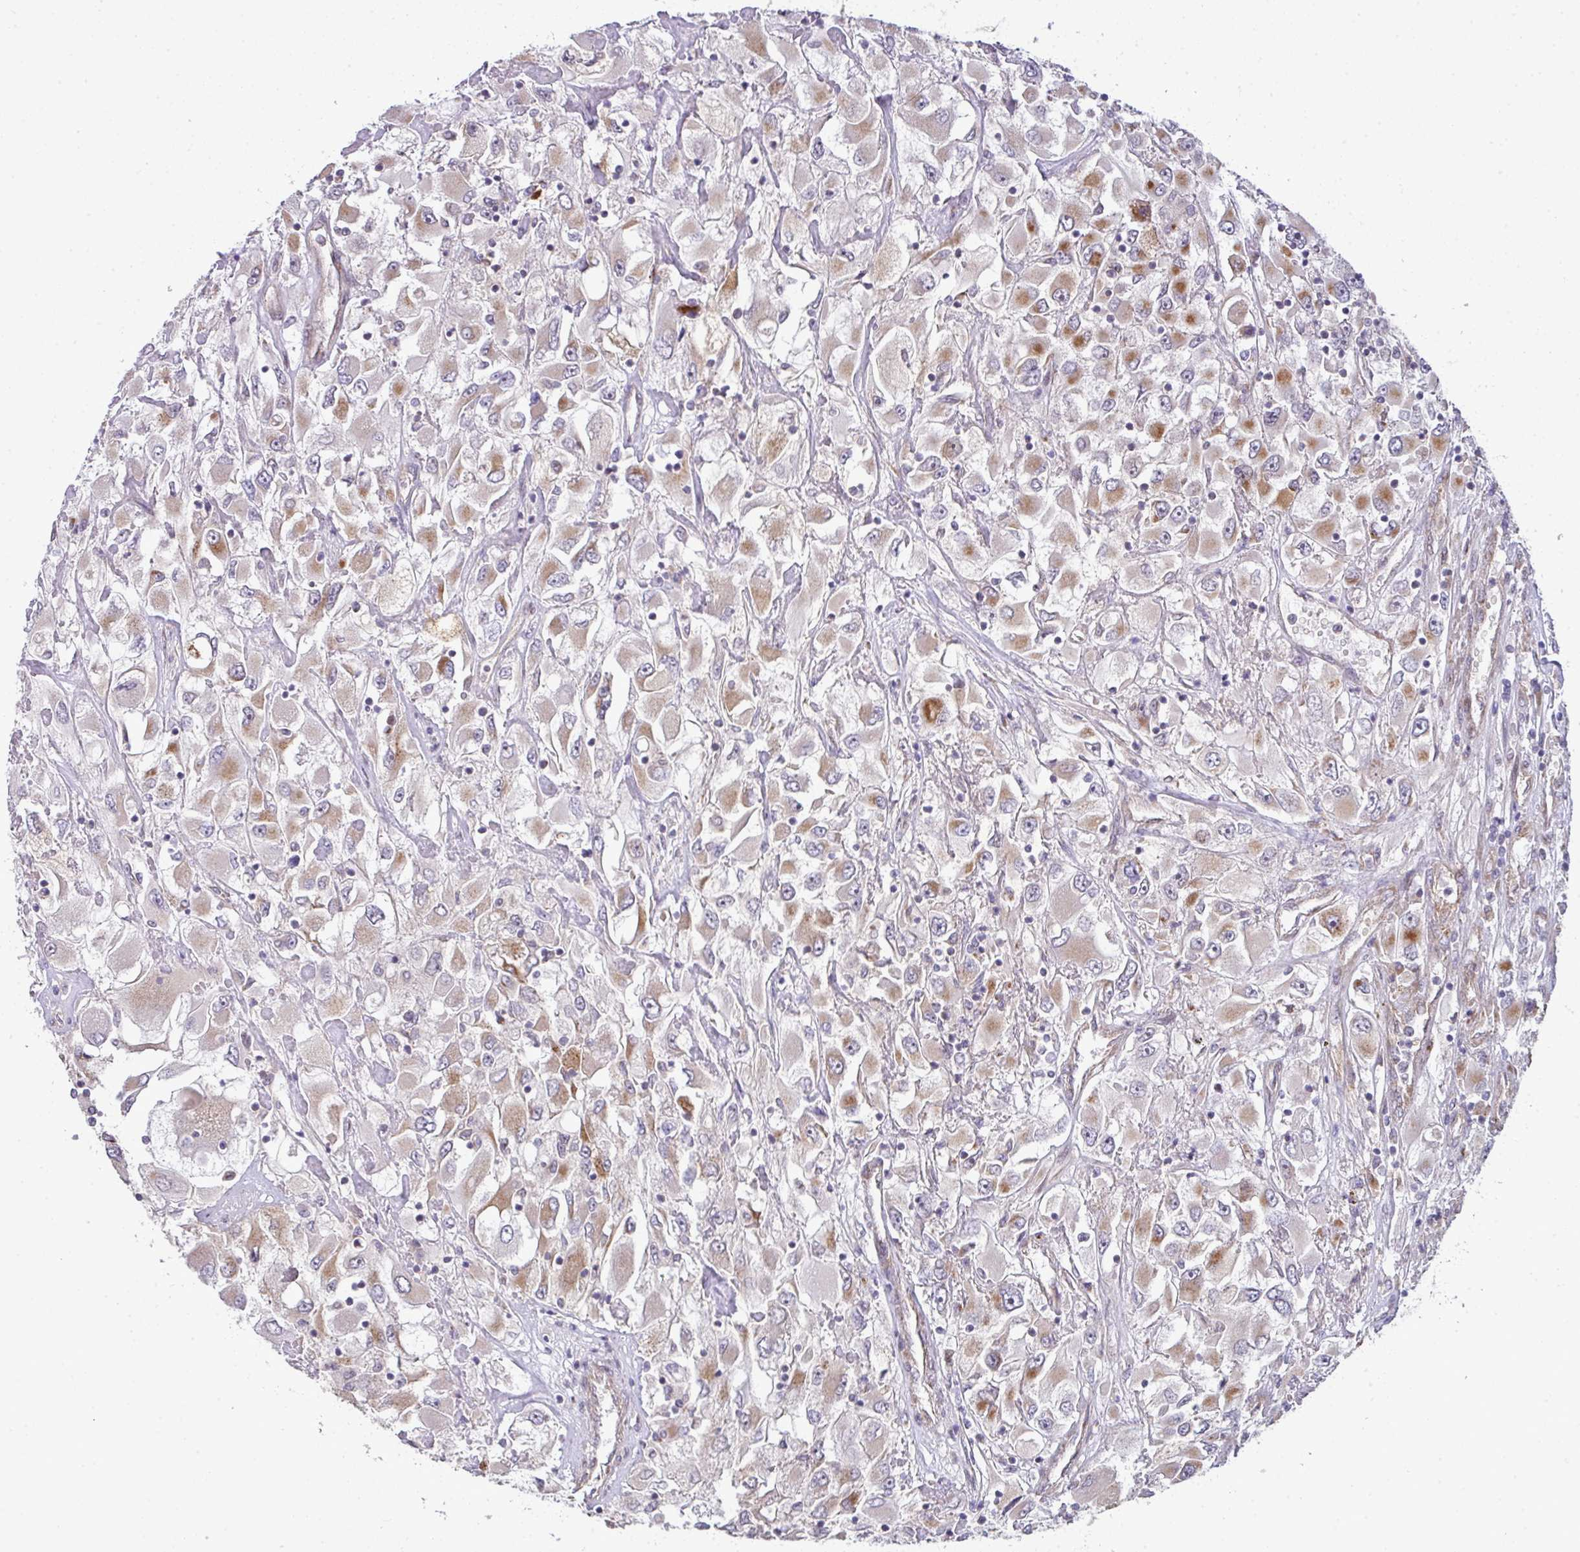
{"staining": {"intensity": "moderate", "quantity": ">75%", "location": "cytoplasmic/membranous"}, "tissue": "renal cancer", "cell_type": "Tumor cells", "image_type": "cancer", "snomed": [{"axis": "morphology", "description": "Adenocarcinoma, NOS"}, {"axis": "topography", "description": "Kidney"}], "caption": "Immunohistochemical staining of human renal adenocarcinoma shows moderate cytoplasmic/membranous protein staining in approximately >75% of tumor cells. (DAB IHC with brightfield microscopy, high magnification).", "gene": "TIMMDC1", "patient": {"sex": "female", "age": 52}}